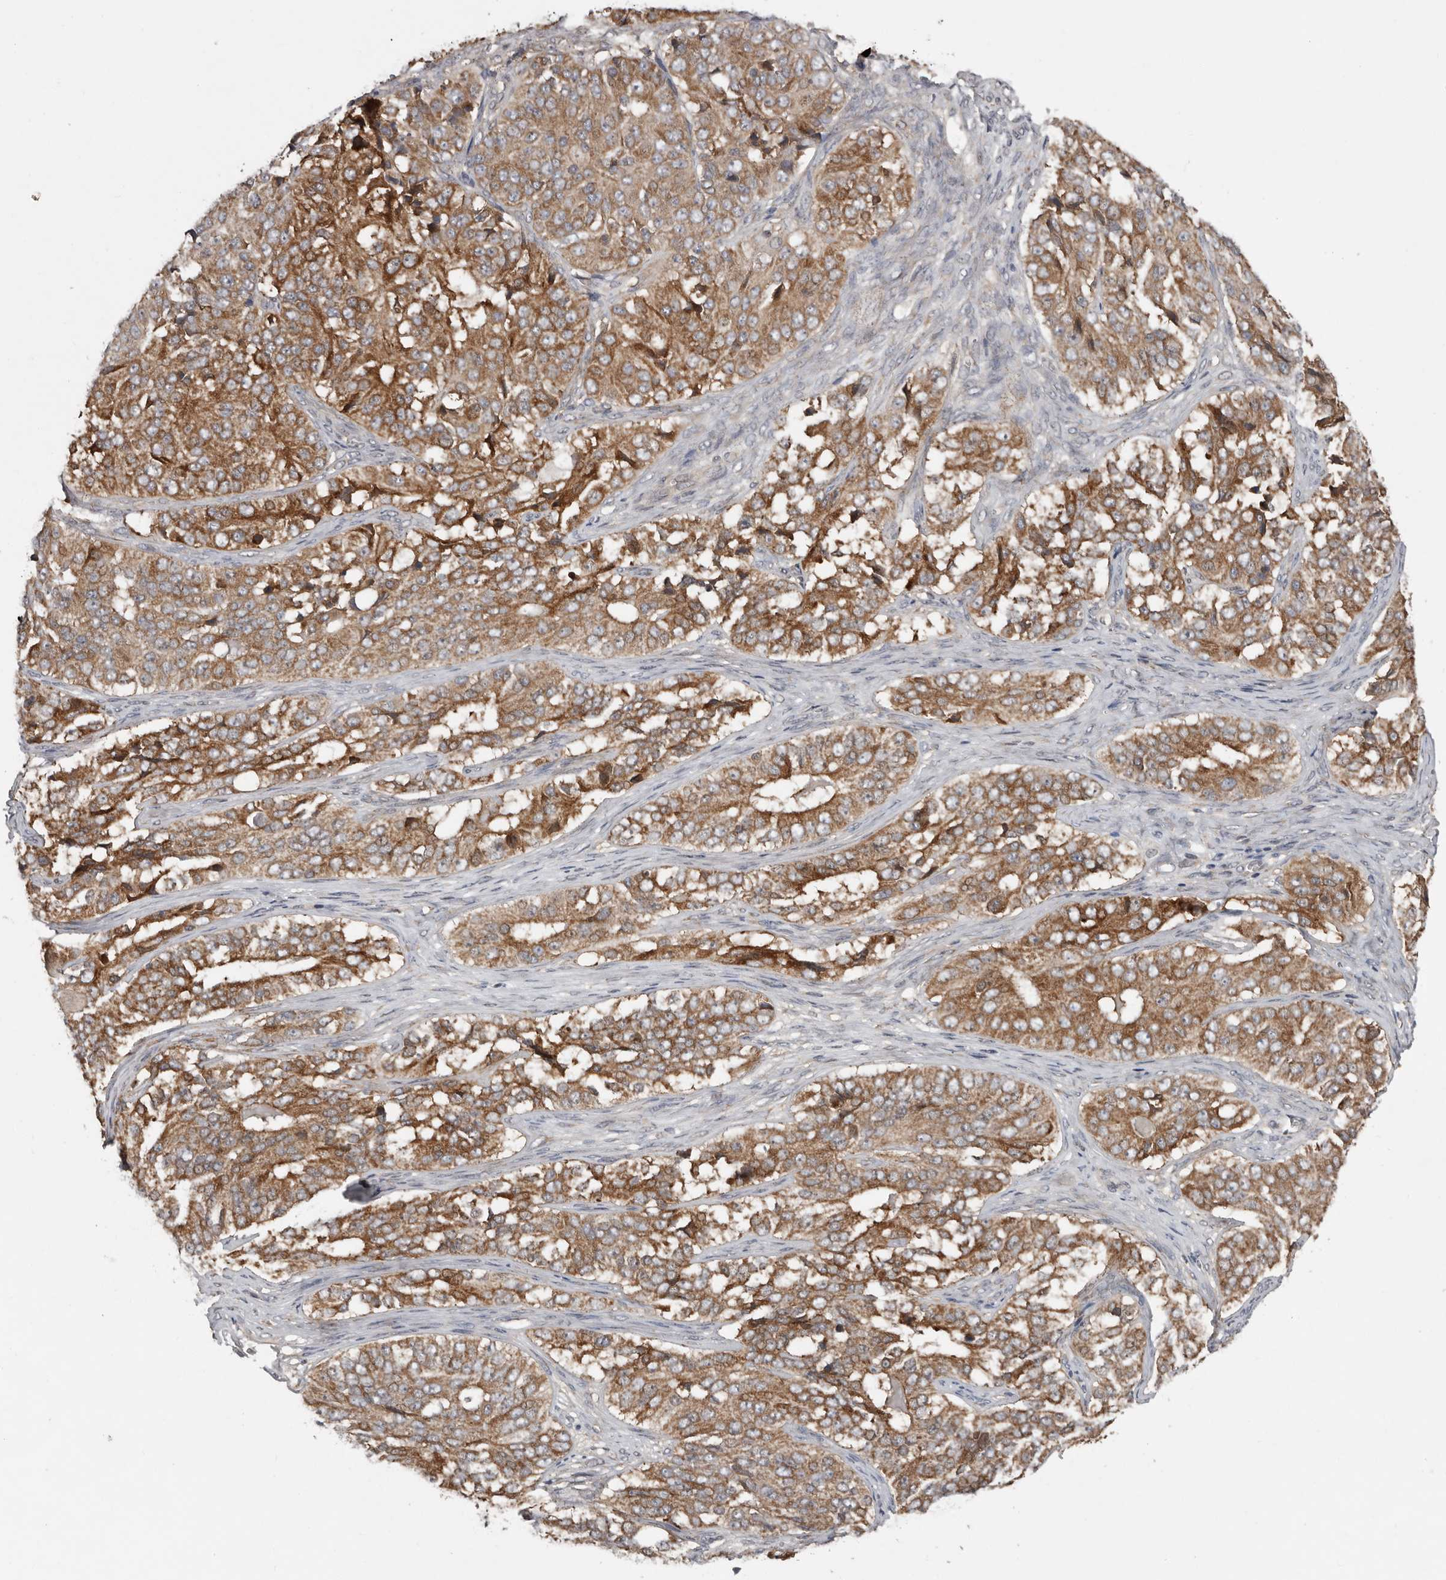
{"staining": {"intensity": "moderate", "quantity": ">75%", "location": "cytoplasmic/membranous"}, "tissue": "ovarian cancer", "cell_type": "Tumor cells", "image_type": "cancer", "snomed": [{"axis": "morphology", "description": "Carcinoma, endometroid"}, {"axis": "topography", "description": "Ovary"}], "caption": "This is an image of immunohistochemistry (IHC) staining of ovarian endometroid carcinoma, which shows moderate staining in the cytoplasmic/membranous of tumor cells.", "gene": "CHML", "patient": {"sex": "female", "age": 51}}